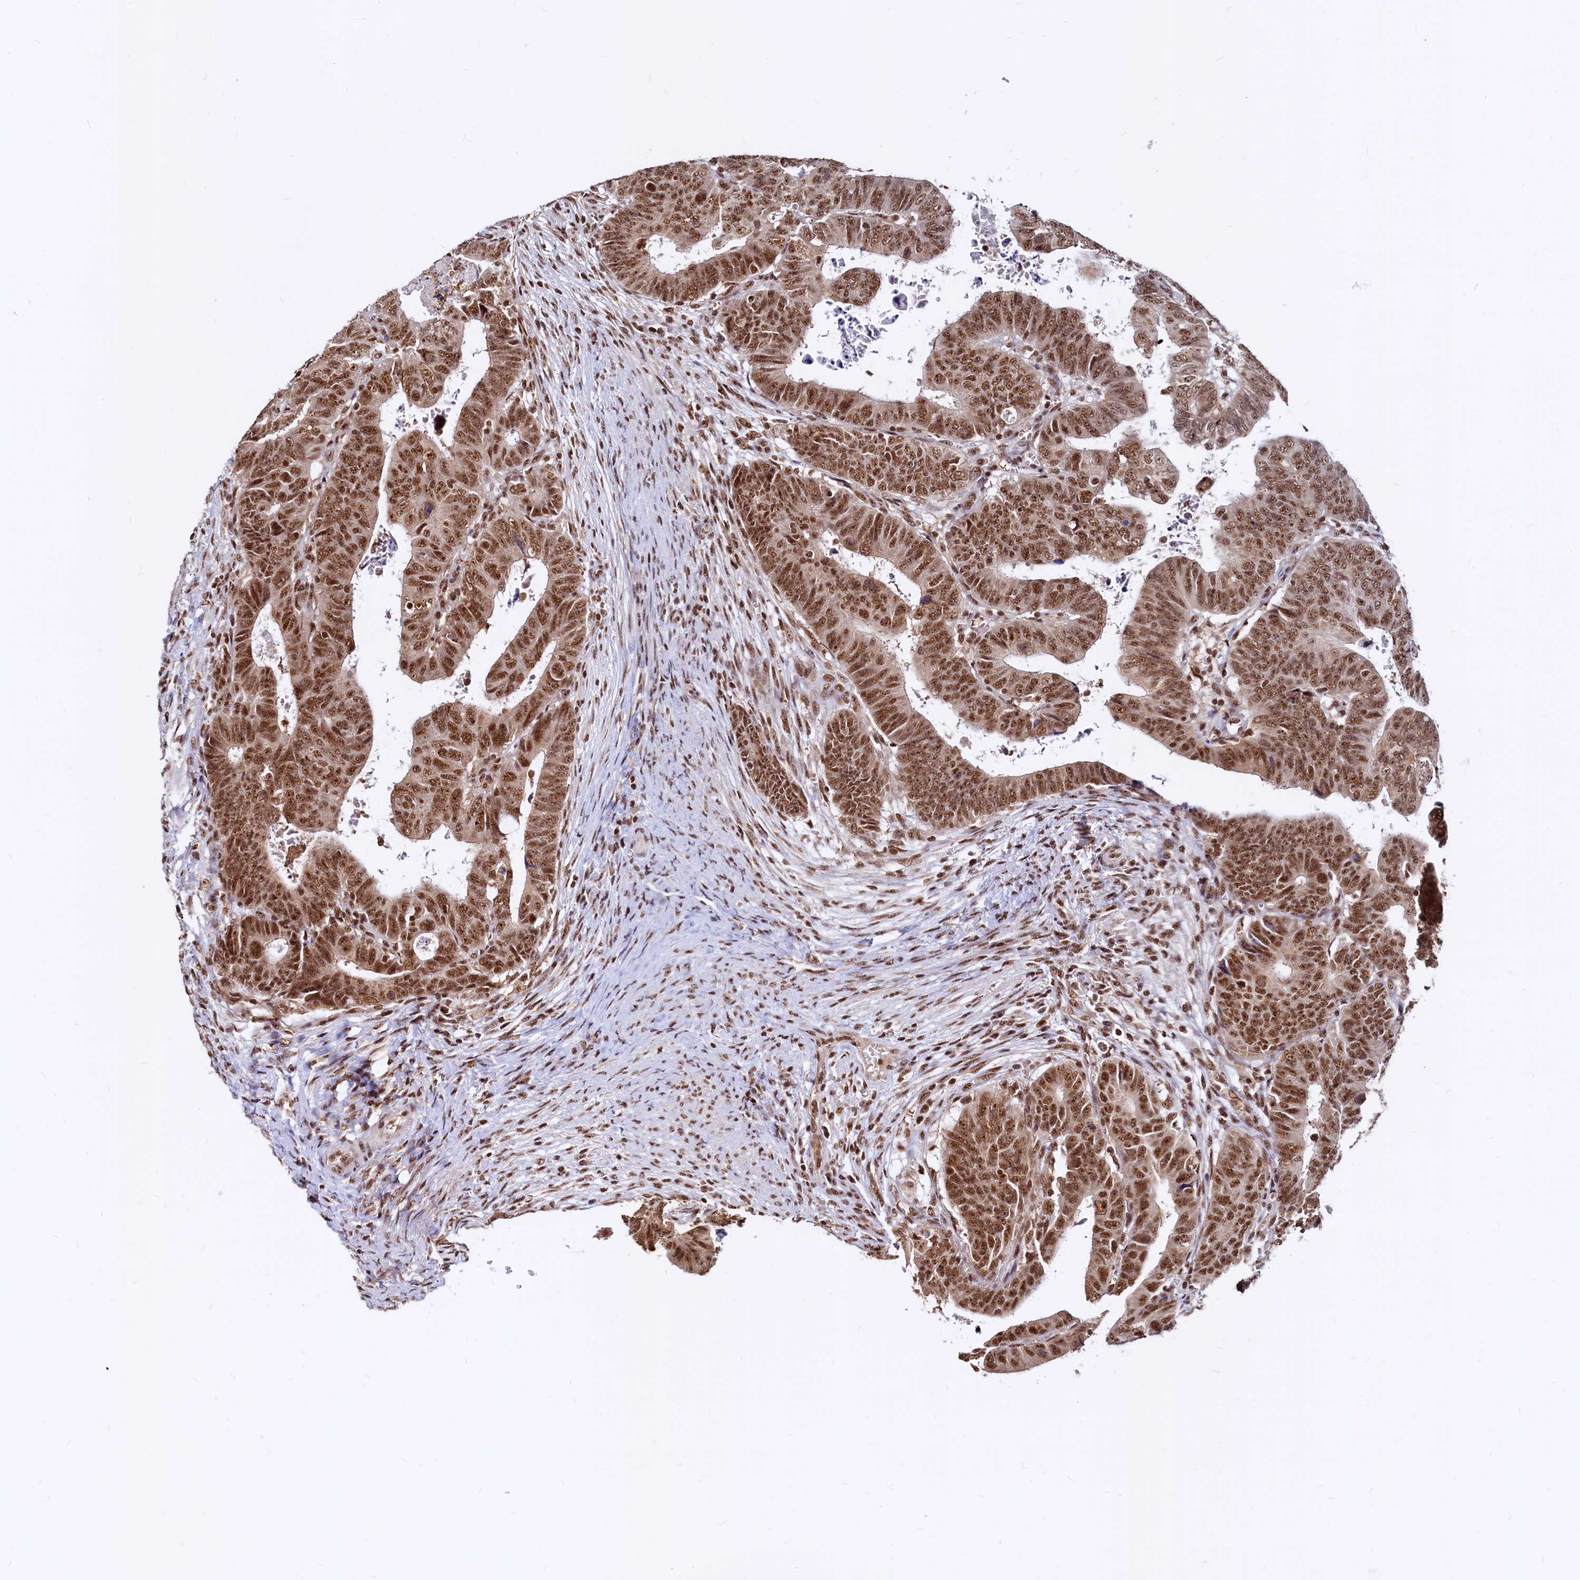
{"staining": {"intensity": "strong", "quantity": ">75%", "location": "cytoplasmic/membranous,nuclear"}, "tissue": "colorectal cancer", "cell_type": "Tumor cells", "image_type": "cancer", "snomed": [{"axis": "morphology", "description": "Normal tissue, NOS"}, {"axis": "morphology", "description": "Adenocarcinoma, NOS"}, {"axis": "topography", "description": "Rectum"}], "caption": "Adenocarcinoma (colorectal) stained for a protein (brown) reveals strong cytoplasmic/membranous and nuclear positive positivity in approximately >75% of tumor cells.", "gene": "RSRC2", "patient": {"sex": "female", "age": 65}}